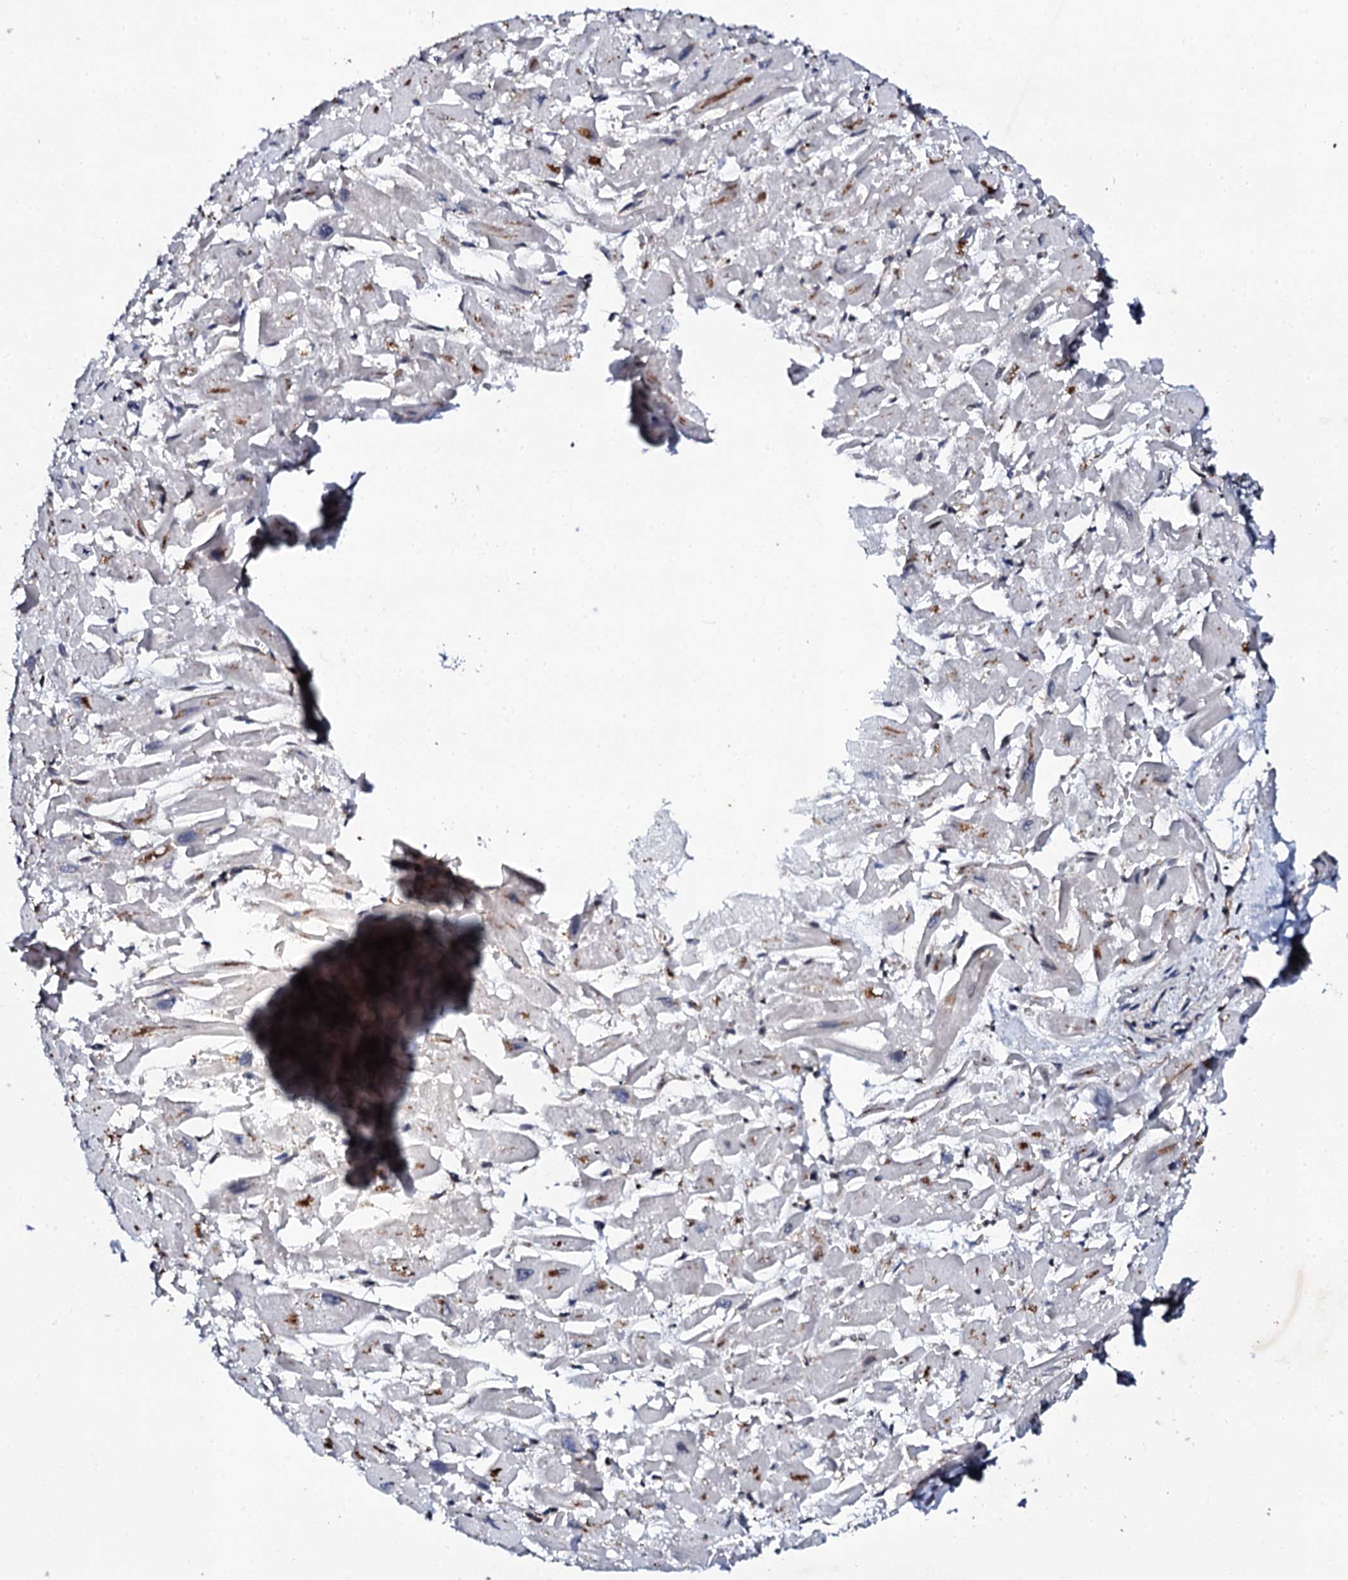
{"staining": {"intensity": "moderate", "quantity": "25%-75%", "location": "nuclear"}, "tissue": "heart muscle", "cell_type": "Cardiomyocytes", "image_type": "normal", "snomed": [{"axis": "morphology", "description": "Normal tissue, NOS"}, {"axis": "topography", "description": "Heart"}], "caption": "Benign heart muscle reveals moderate nuclear positivity in approximately 25%-75% of cardiomyocytes, visualized by immunohistochemistry.", "gene": "CSTF3", "patient": {"sex": "male", "age": 54}}